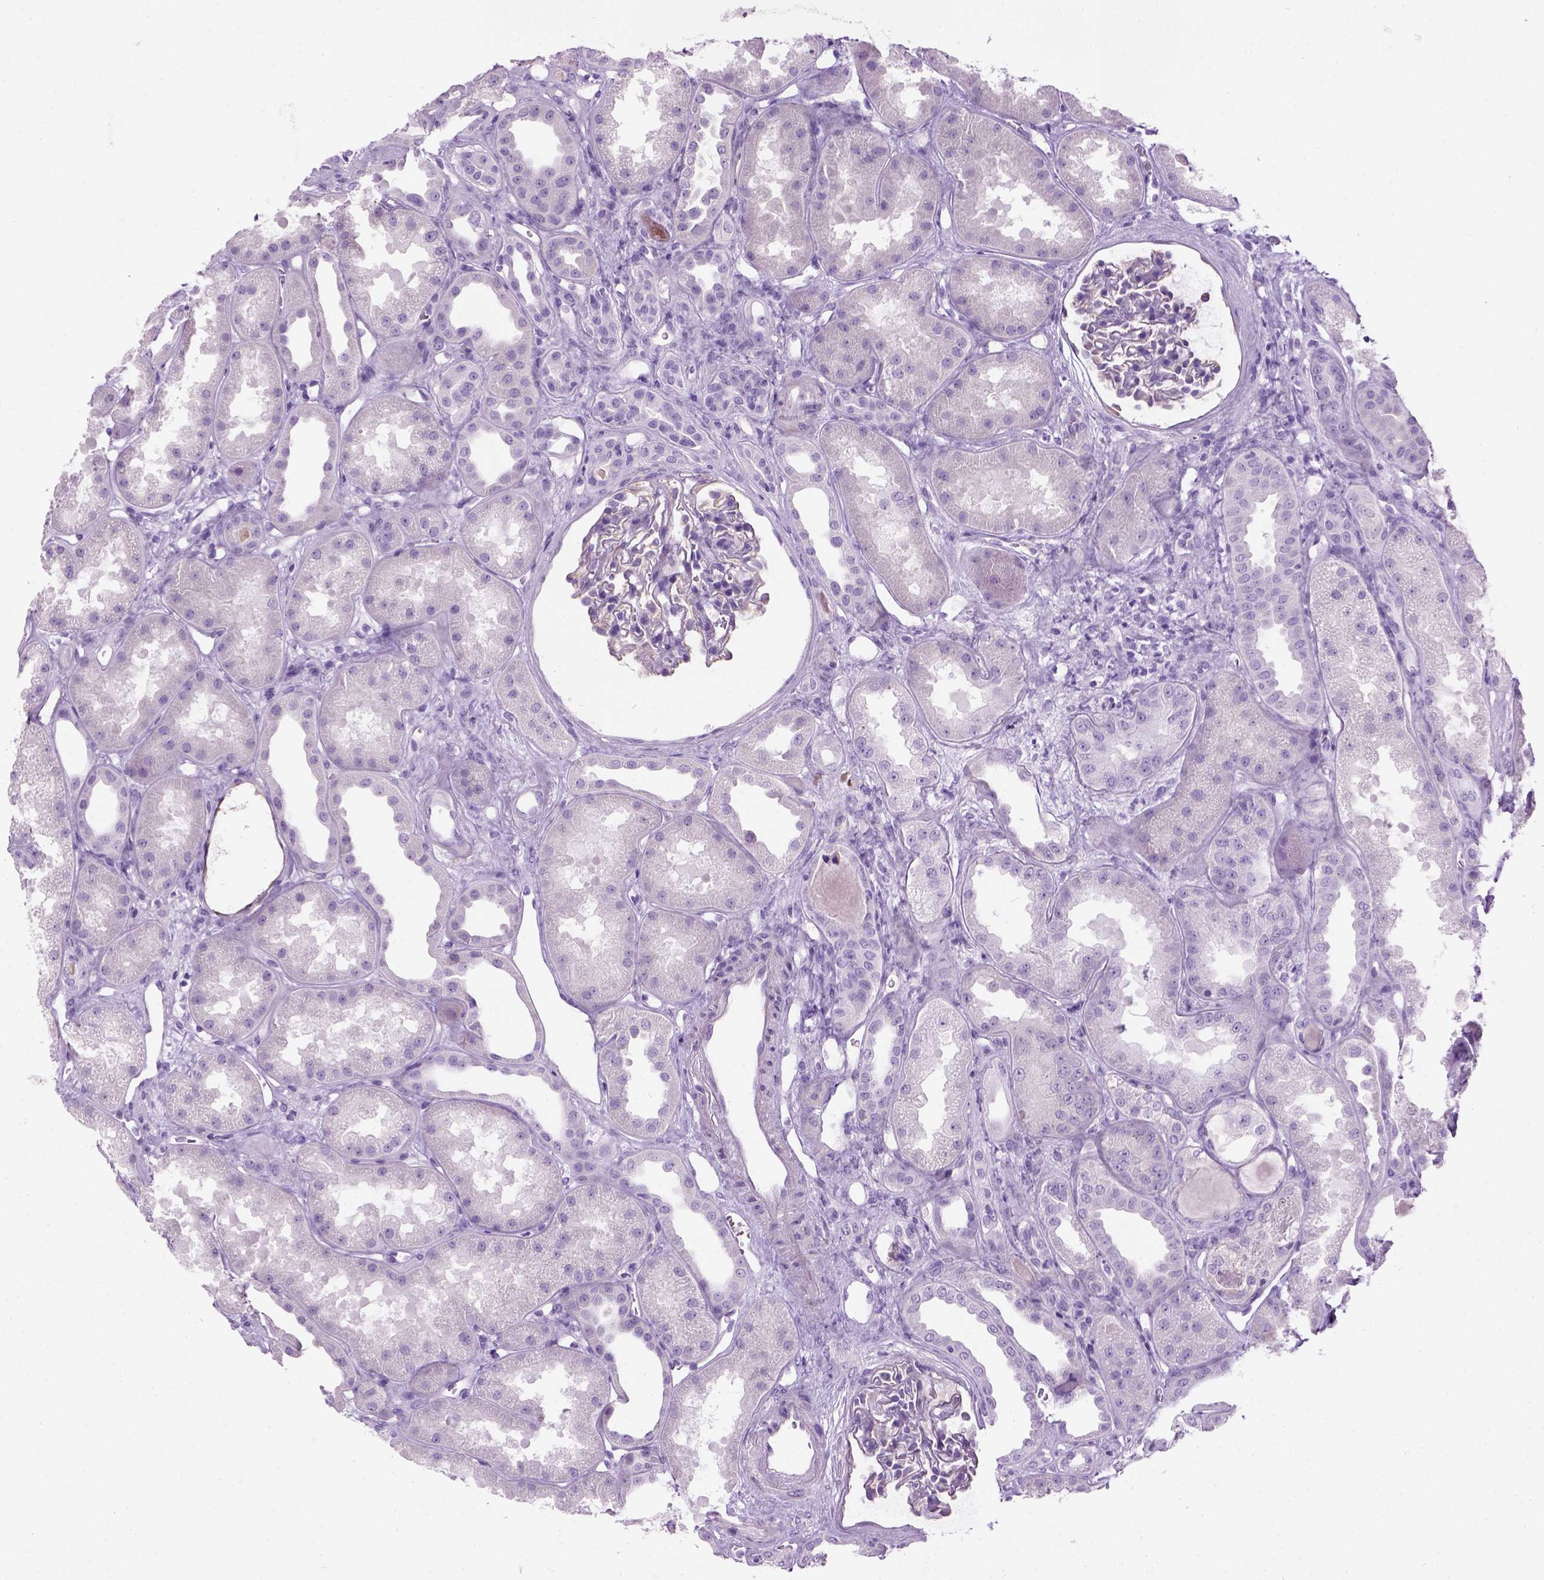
{"staining": {"intensity": "negative", "quantity": "none", "location": "none"}, "tissue": "kidney", "cell_type": "Cells in glomeruli", "image_type": "normal", "snomed": [{"axis": "morphology", "description": "Normal tissue, NOS"}, {"axis": "topography", "description": "Kidney"}], "caption": "Immunohistochemical staining of unremarkable kidney exhibits no significant positivity in cells in glomeruli.", "gene": "GABRB2", "patient": {"sex": "male", "age": 61}}